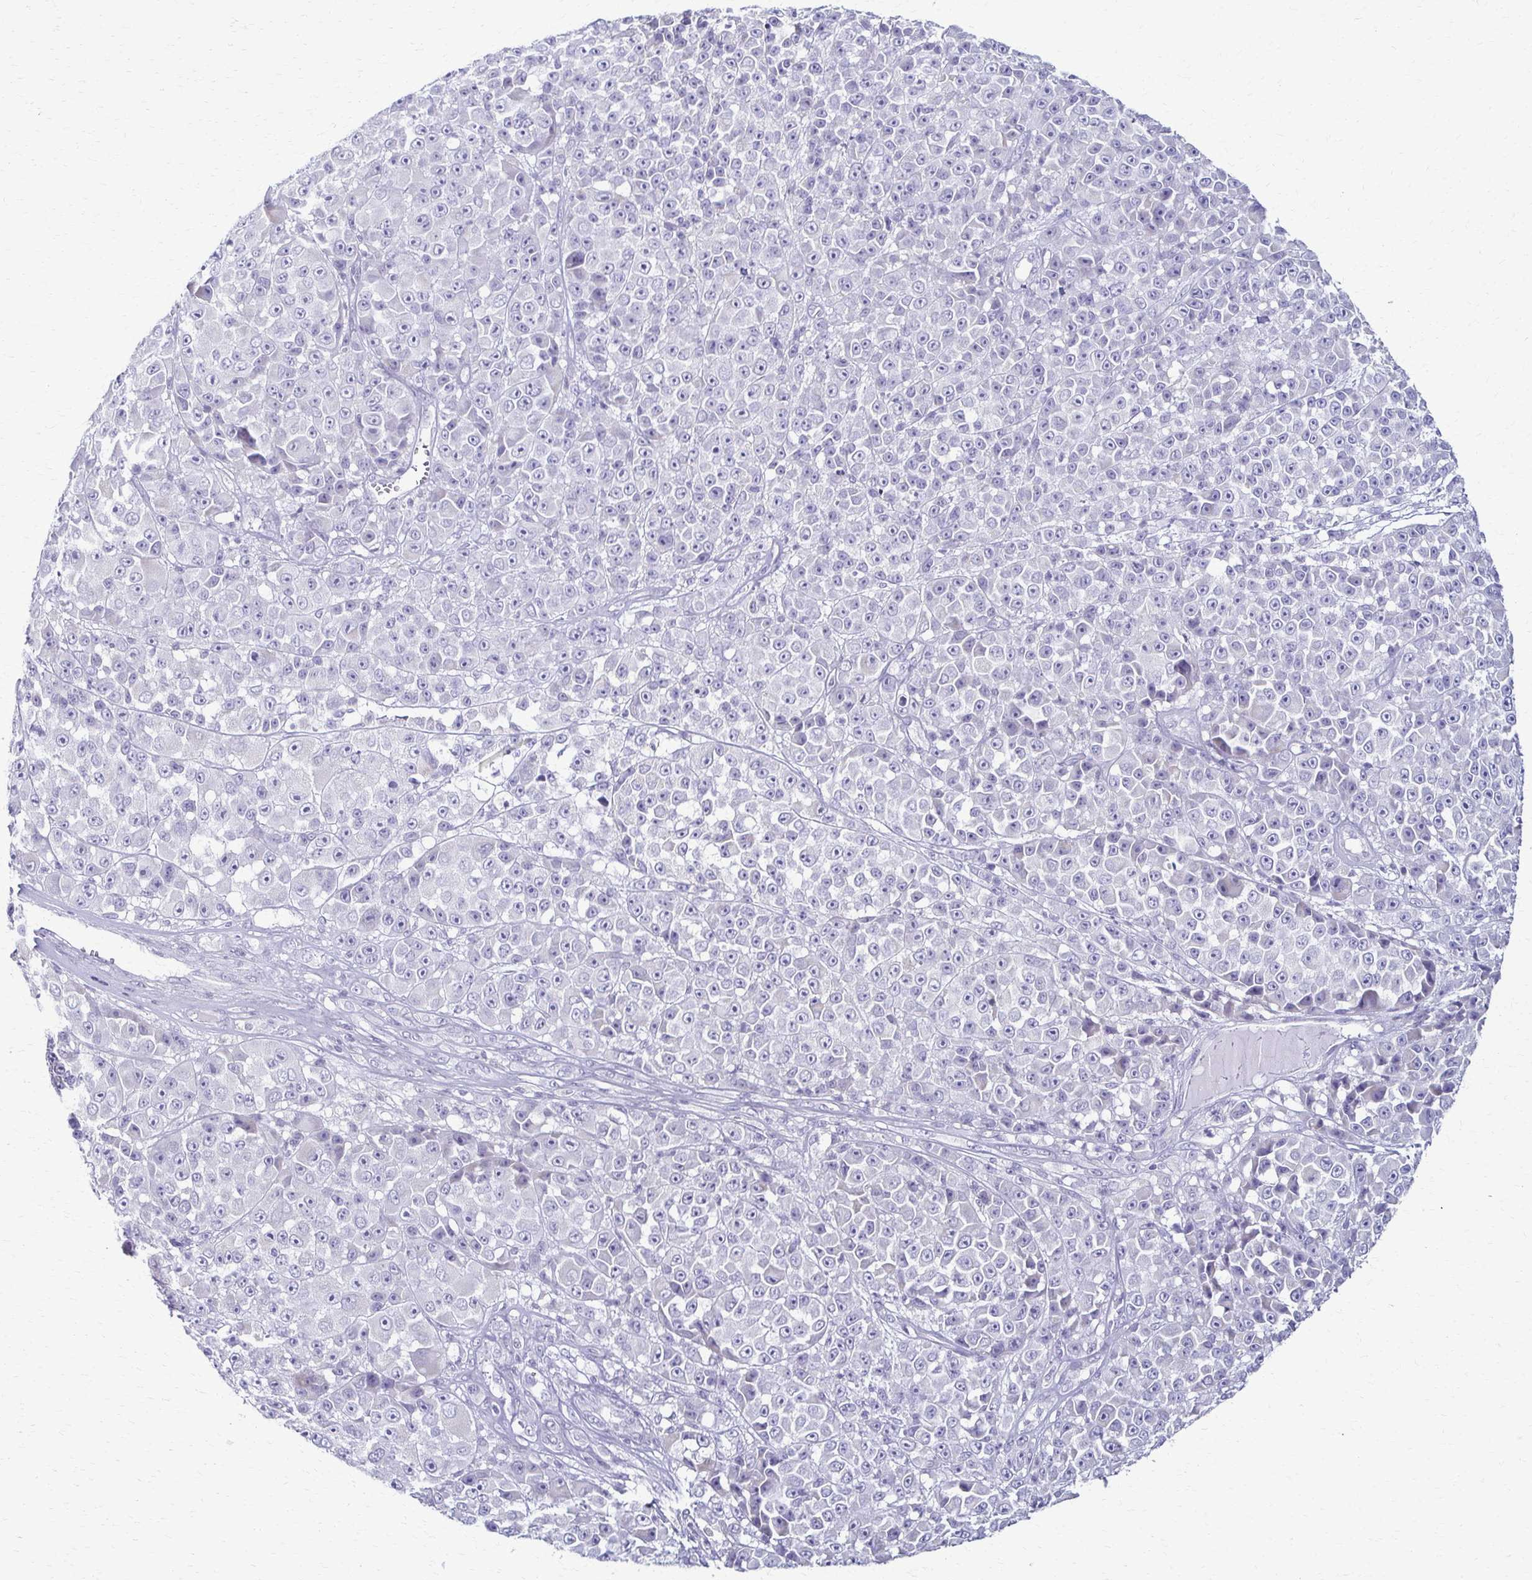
{"staining": {"intensity": "negative", "quantity": "none", "location": "none"}, "tissue": "melanoma", "cell_type": "Tumor cells", "image_type": "cancer", "snomed": [{"axis": "morphology", "description": "Malignant melanoma, NOS"}, {"axis": "topography", "description": "Skin"}, {"axis": "topography", "description": "Skin of back"}], "caption": "Immunohistochemistry of malignant melanoma exhibits no expression in tumor cells. (Brightfield microscopy of DAB (3,3'-diaminobenzidine) immunohistochemistry at high magnification).", "gene": "FCGR2B", "patient": {"sex": "male", "age": 91}}